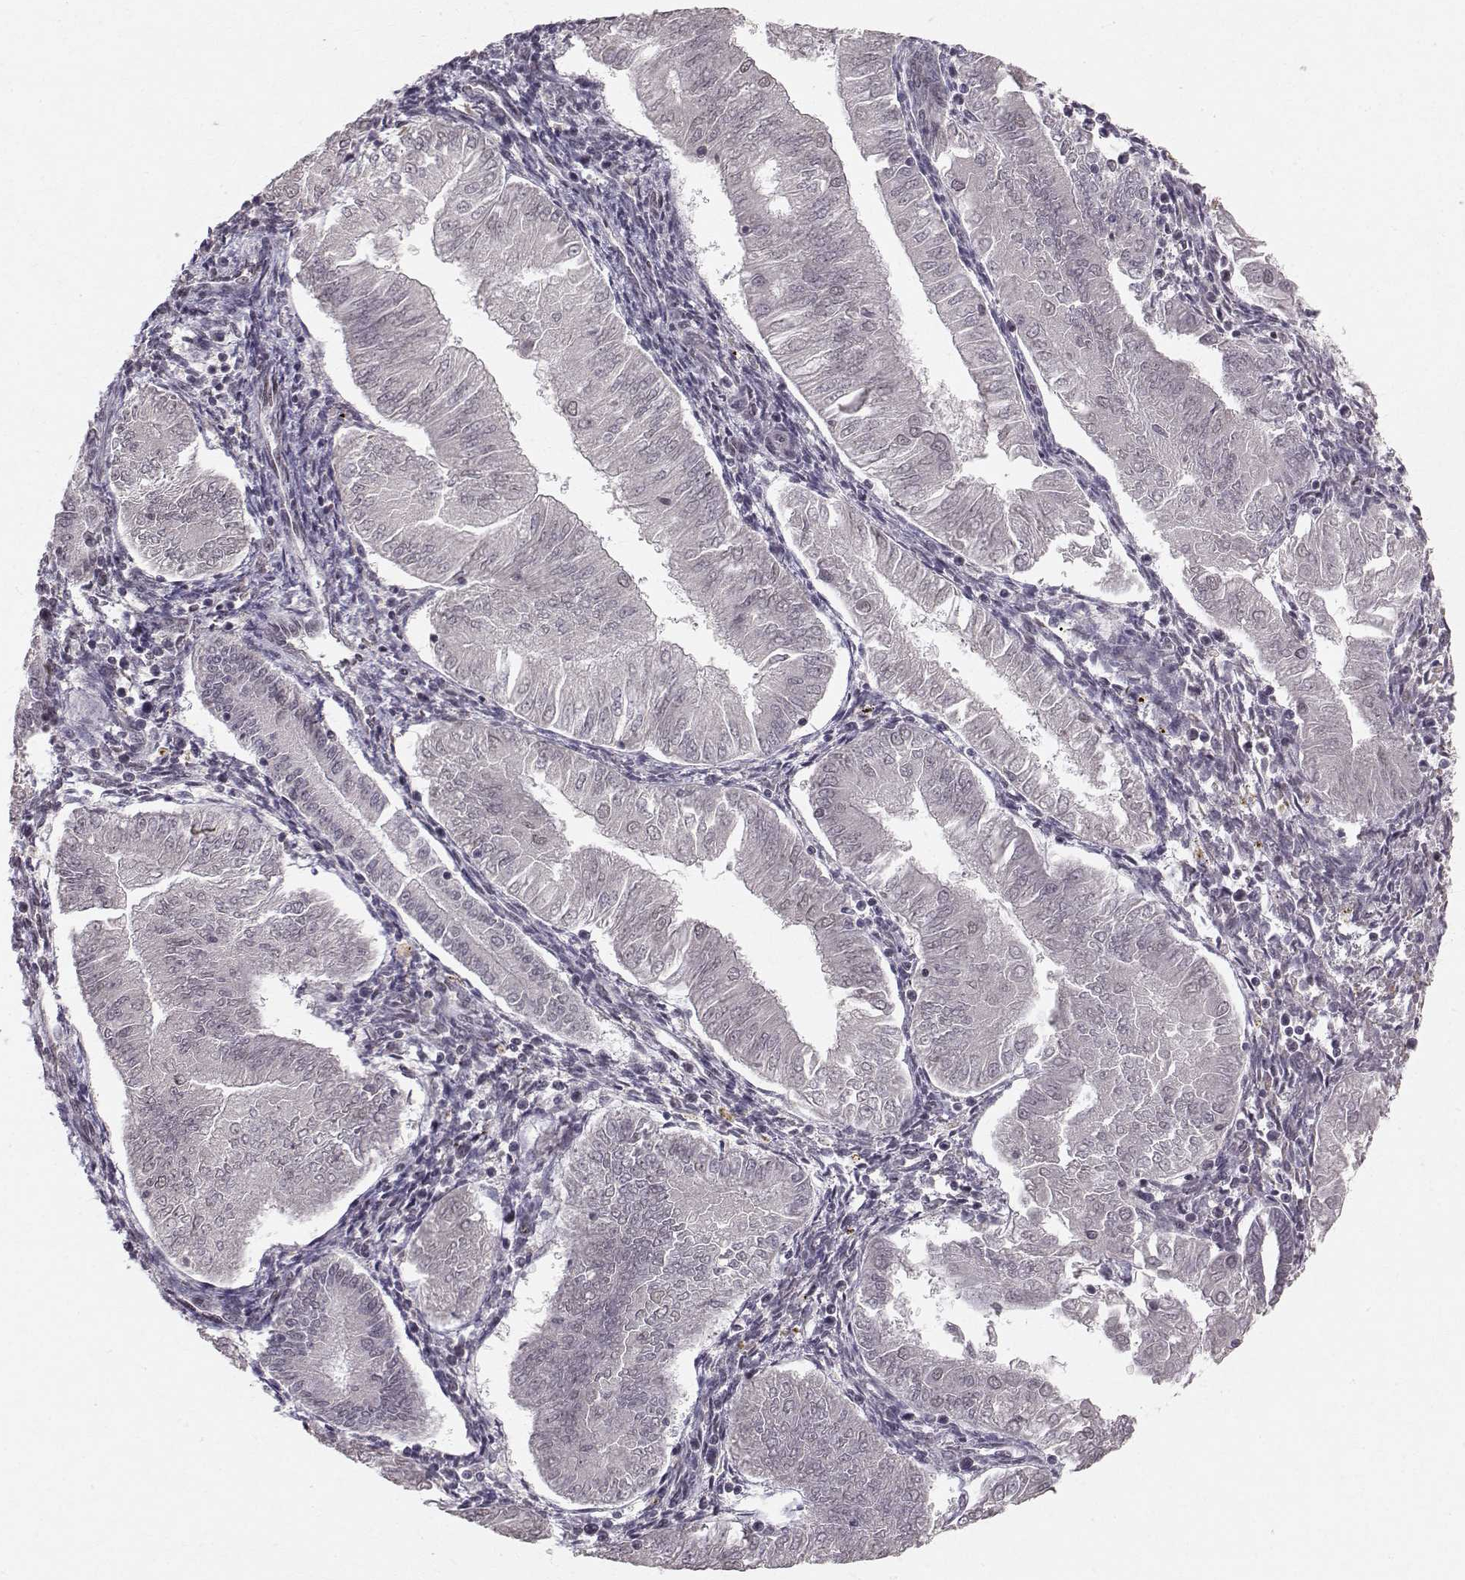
{"staining": {"intensity": "negative", "quantity": "none", "location": "none"}, "tissue": "endometrial cancer", "cell_type": "Tumor cells", "image_type": "cancer", "snomed": [{"axis": "morphology", "description": "Adenocarcinoma, NOS"}, {"axis": "topography", "description": "Endometrium"}], "caption": "Endometrial adenocarcinoma stained for a protein using immunohistochemistry (IHC) shows no staining tumor cells.", "gene": "RPP38", "patient": {"sex": "female", "age": 53}}